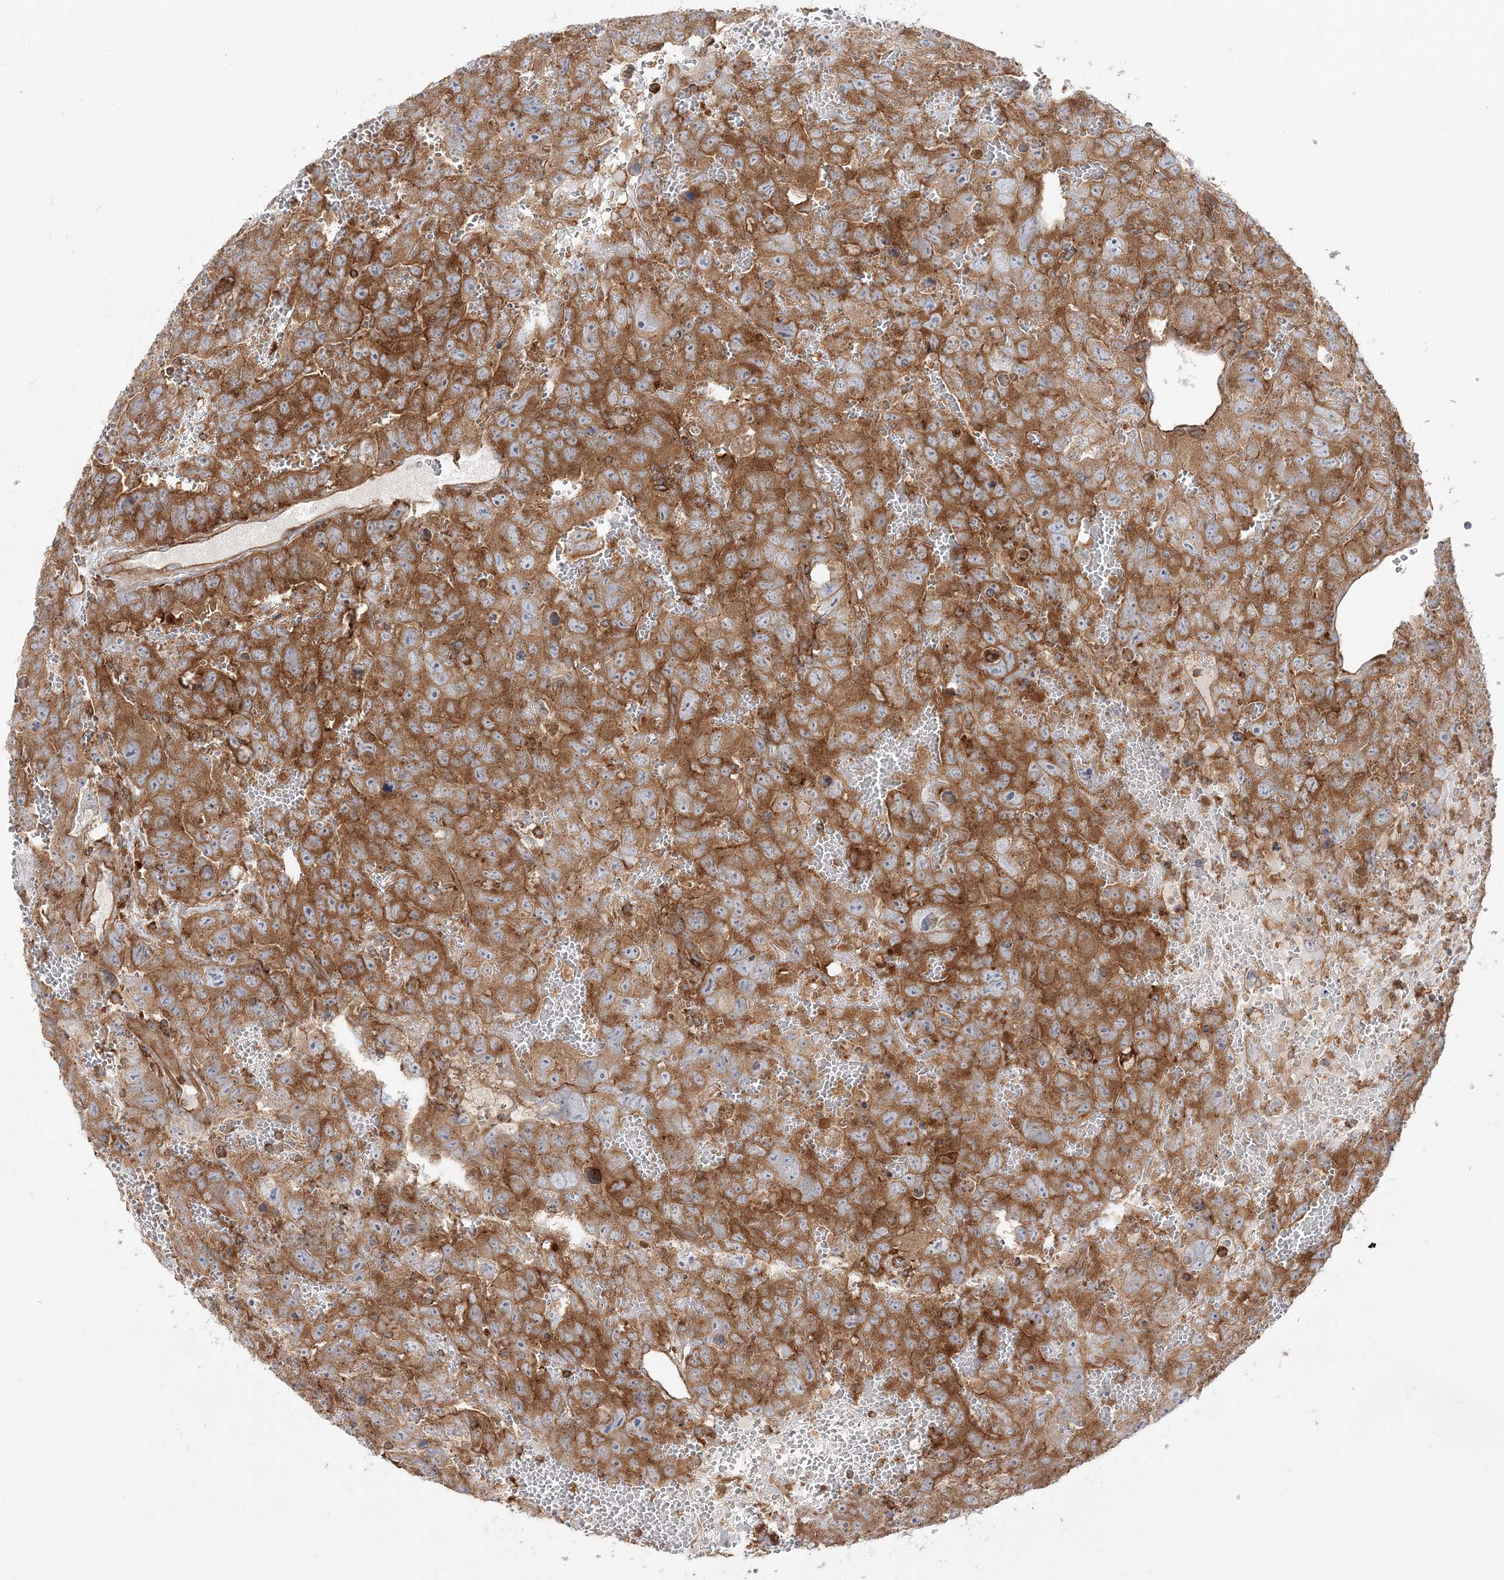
{"staining": {"intensity": "strong", "quantity": ">75%", "location": "cytoplasmic/membranous"}, "tissue": "testis cancer", "cell_type": "Tumor cells", "image_type": "cancer", "snomed": [{"axis": "morphology", "description": "Carcinoma, Embryonal, NOS"}, {"axis": "topography", "description": "Testis"}], "caption": "There is high levels of strong cytoplasmic/membranous positivity in tumor cells of testis embryonal carcinoma, as demonstrated by immunohistochemical staining (brown color).", "gene": "TBC1D5", "patient": {"sex": "male", "age": 45}}